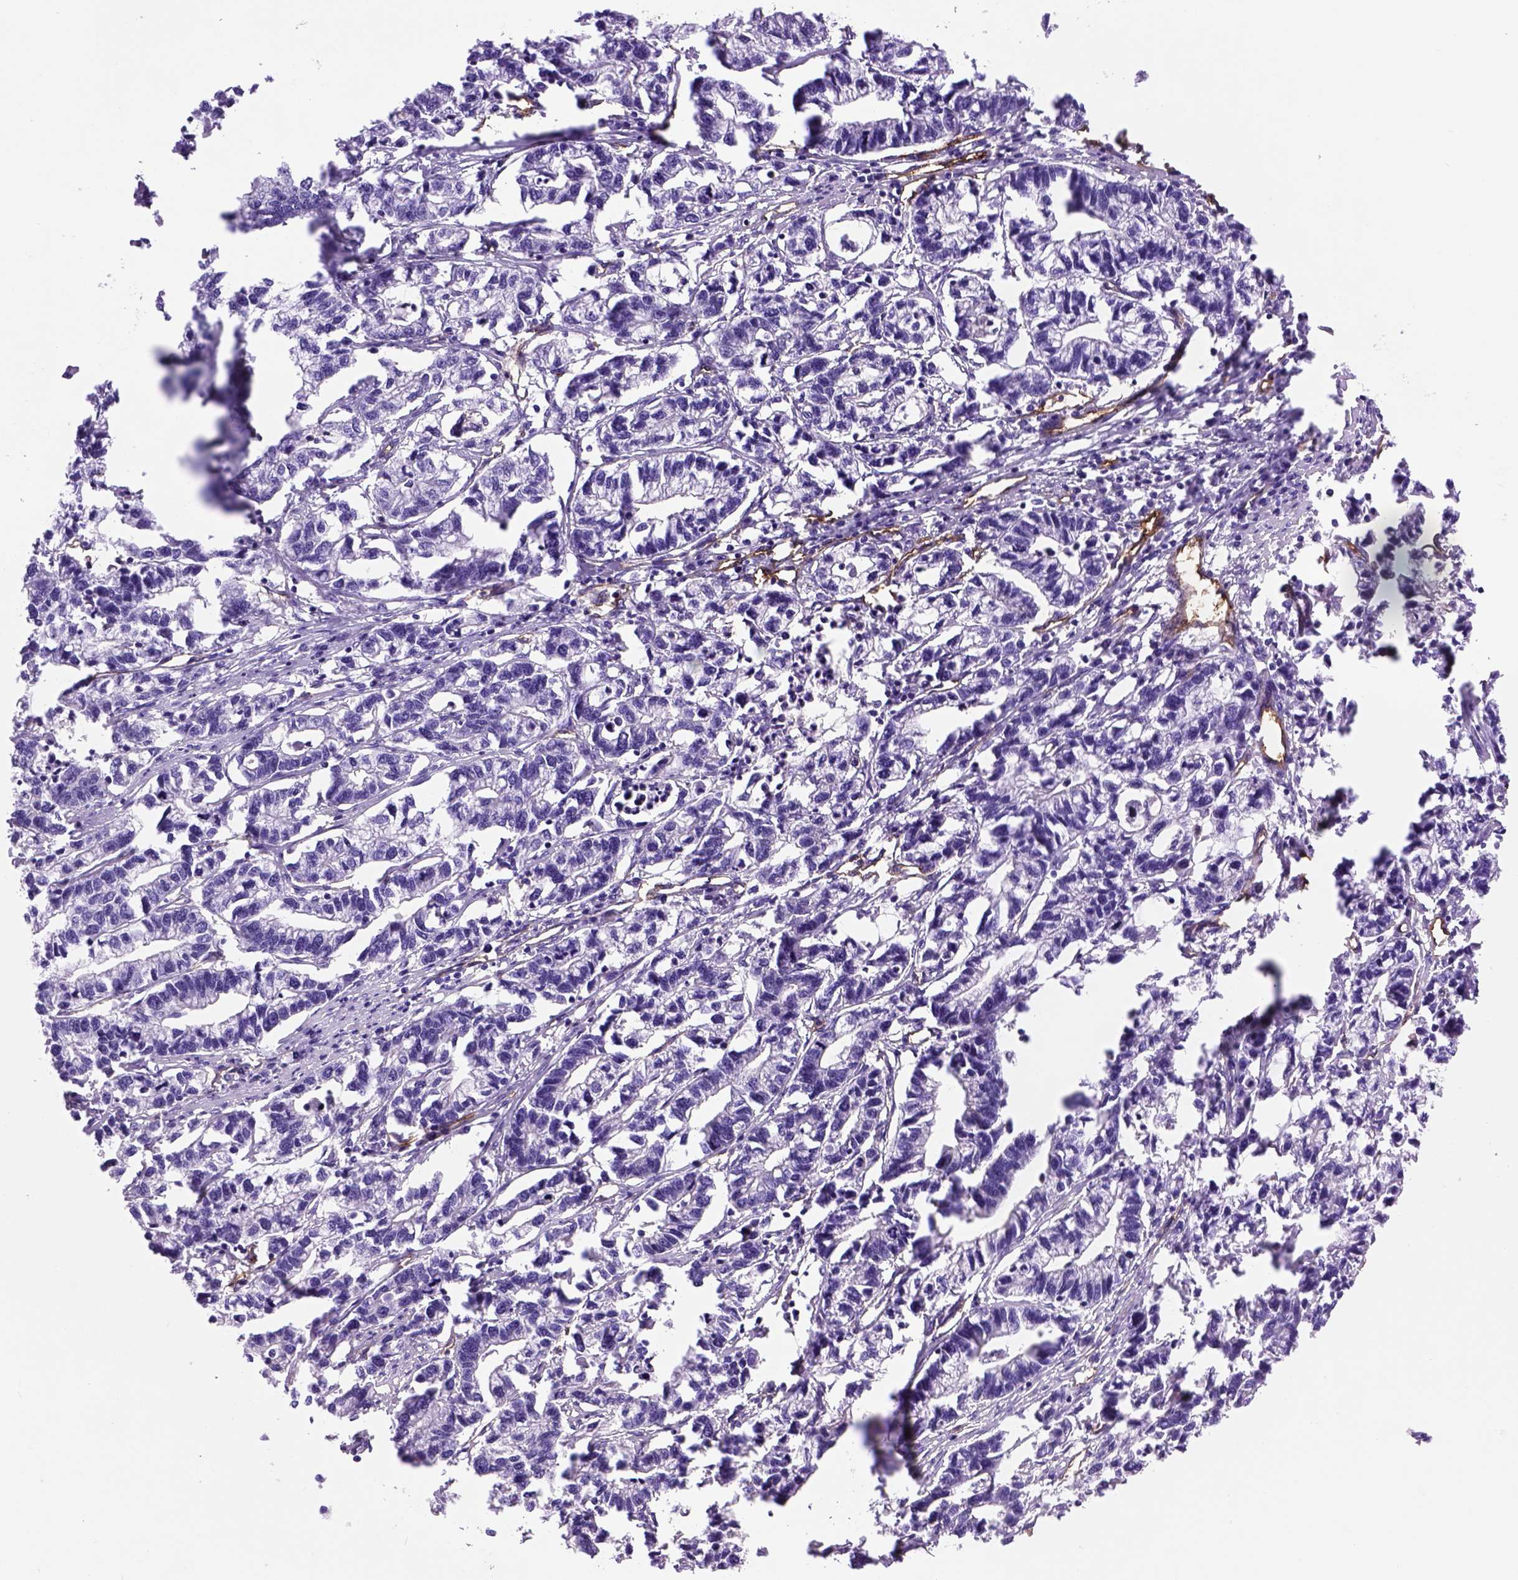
{"staining": {"intensity": "negative", "quantity": "none", "location": "none"}, "tissue": "stomach cancer", "cell_type": "Tumor cells", "image_type": "cancer", "snomed": [{"axis": "morphology", "description": "Adenocarcinoma, NOS"}, {"axis": "topography", "description": "Stomach"}], "caption": "Immunohistochemical staining of human stomach cancer (adenocarcinoma) exhibits no significant staining in tumor cells.", "gene": "ENG", "patient": {"sex": "male", "age": 83}}